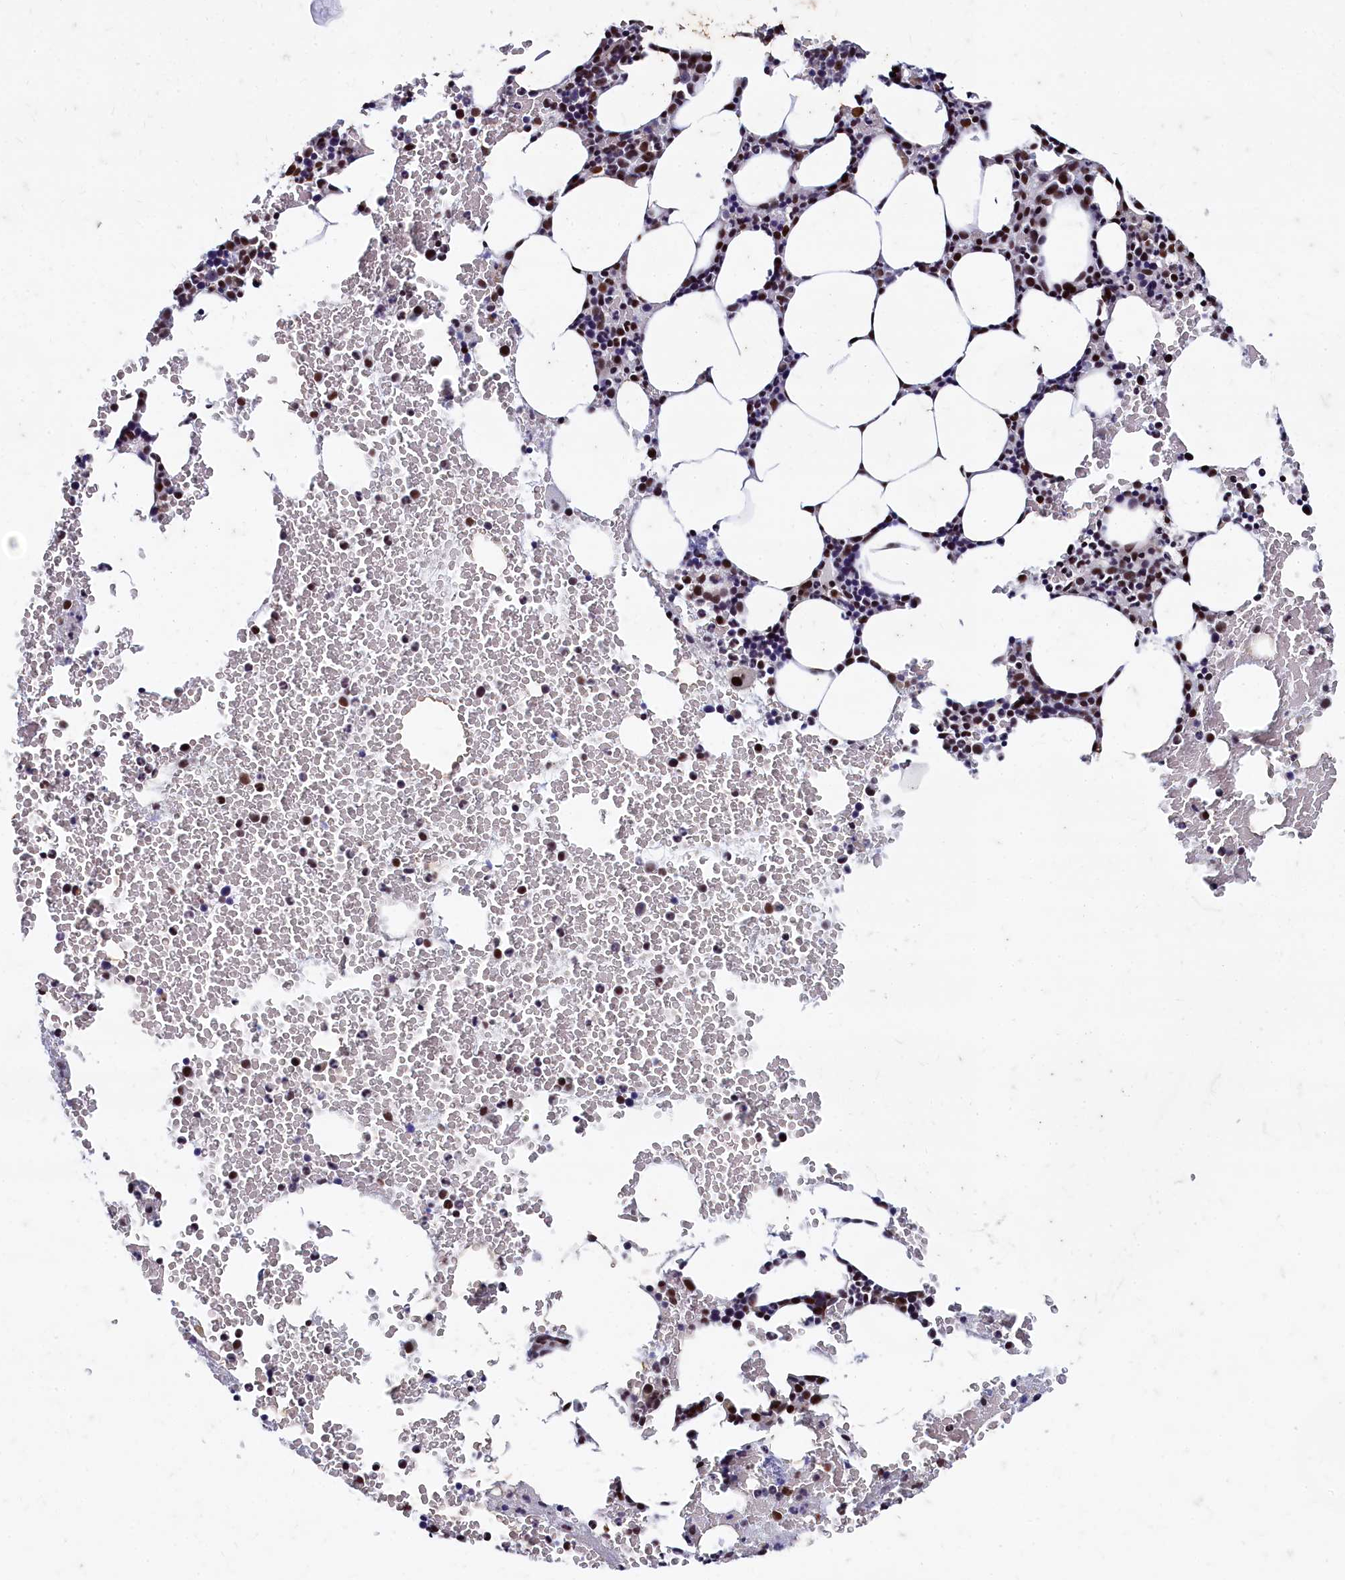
{"staining": {"intensity": "strong", "quantity": ">75%", "location": "nuclear"}, "tissue": "bone marrow", "cell_type": "Hematopoietic cells", "image_type": "normal", "snomed": [{"axis": "morphology", "description": "Normal tissue, NOS"}, {"axis": "morphology", "description": "Inflammation, NOS"}, {"axis": "topography", "description": "Bone marrow"}], "caption": "Immunohistochemical staining of unremarkable human bone marrow shows >75% levels of strong nuclear protein staining in about >75% of hematopoietic cells. The protein is stained brown, and the nuclei are stained in blue (DAB IHC with brightfield microscopy, high magnification).", "gene": "CPSF7", "patient": {"sex": "female", "age": 78}}